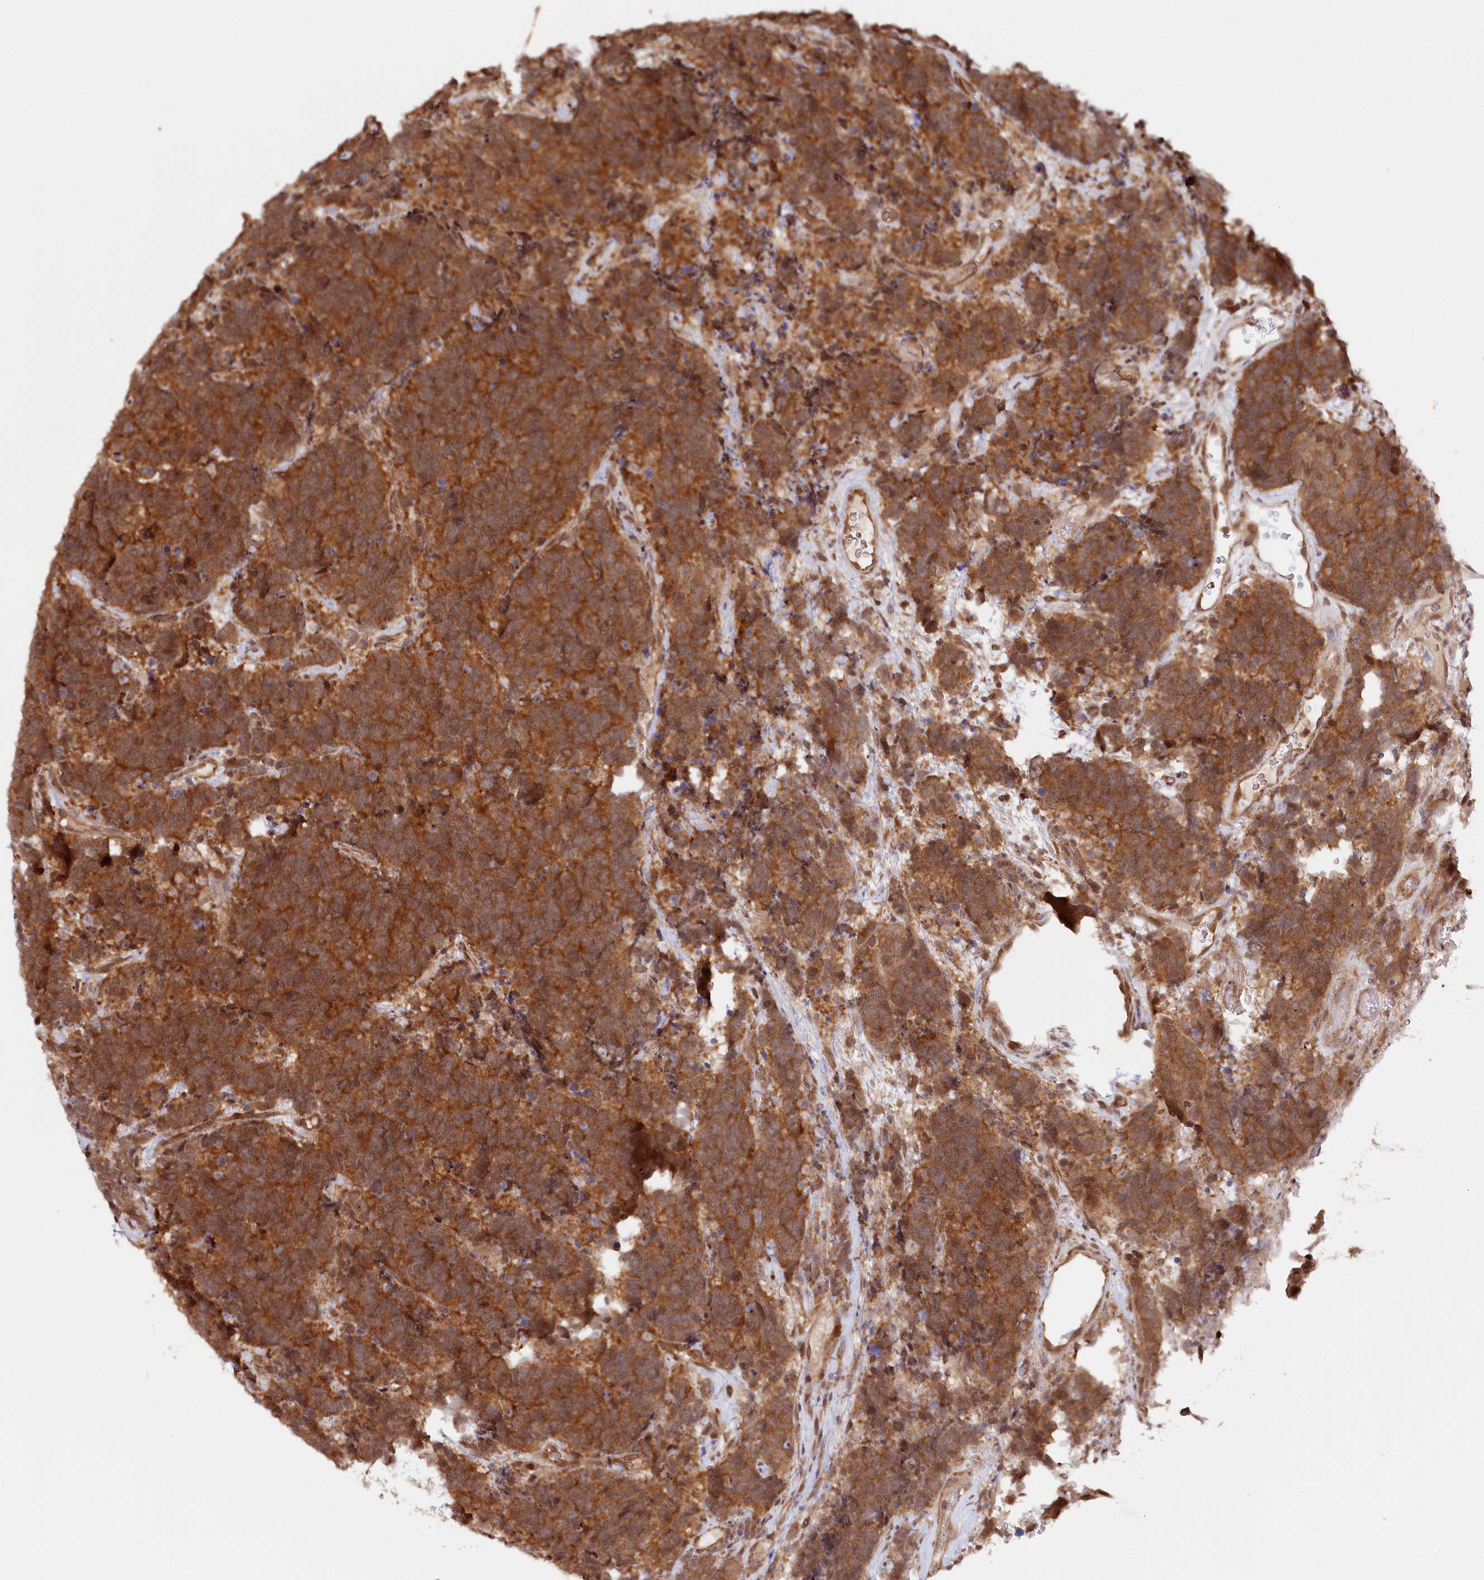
{"staining": {"intensity": "strong", "quantity": ">75%", "location": "cytoplasmic/membranous"}, "tissue": "carcinoid", "cell_type": "Tumor cells", "image_type": "cancer", "snomed": [{"axis": "morphology", "description": "Carcinoma, NOS"}, {"axis": "morphology", "description": "Carcinoid, malignant, NOS"}, {"axis": "topography", "description": "Urinary bladder"}], "caption": "Immunohistochemistry (IHC) photomicrograph of neoplastic tissue: carcinoid (malignant) stained using immunohistochemistry (IHC) exhibits high levels of strong protein expression localized specifically in the cytoplasmic/membranous of tumor cells, appearing as a cytoplasmic/membranous brown color.", "gene": "CCDC65", "patient": {"sex": "male", "age": 57}}